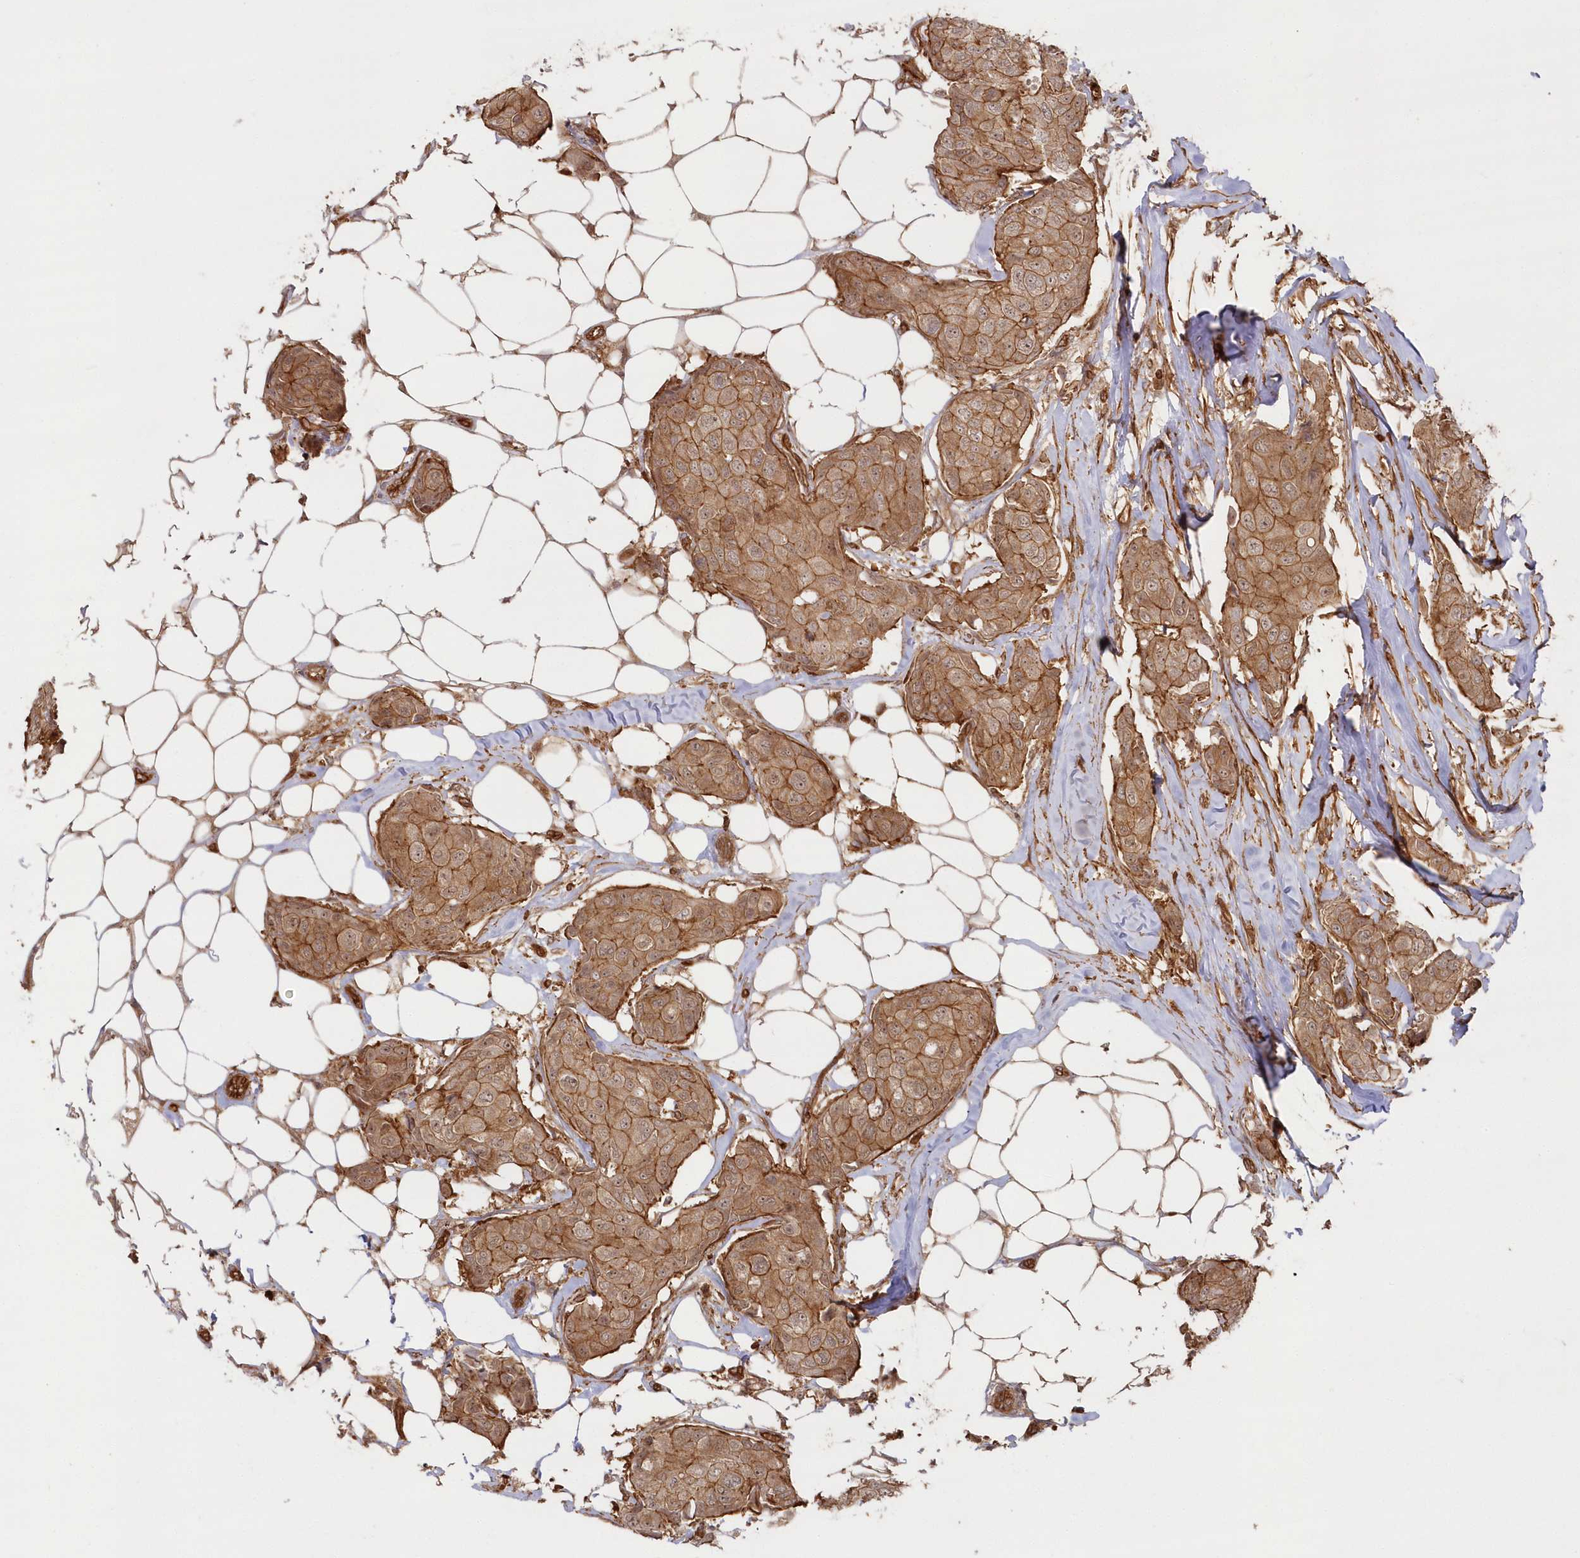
{"staining": {"intensity": "moderate", "quantity": ">75%", "location": "cytoplasmic/membranous"}, "tissue": "breast cancer", "cell_type": "Tumor cells", "image_type": "cancer", "snomed": [{"axis": "morphology", "description": "Duct carcinoma"}, {"axis": "topography", "description": "Breast"}], "caption": "There is medium levels of moderate cytoplasmic/membranous positivity in tumor cells of breast intraductal carcinoma, as demonstrated by immunohistochemical staining (brown color).", "gene": "RGCC", "patient": {"sex": "female", "age": 80}}